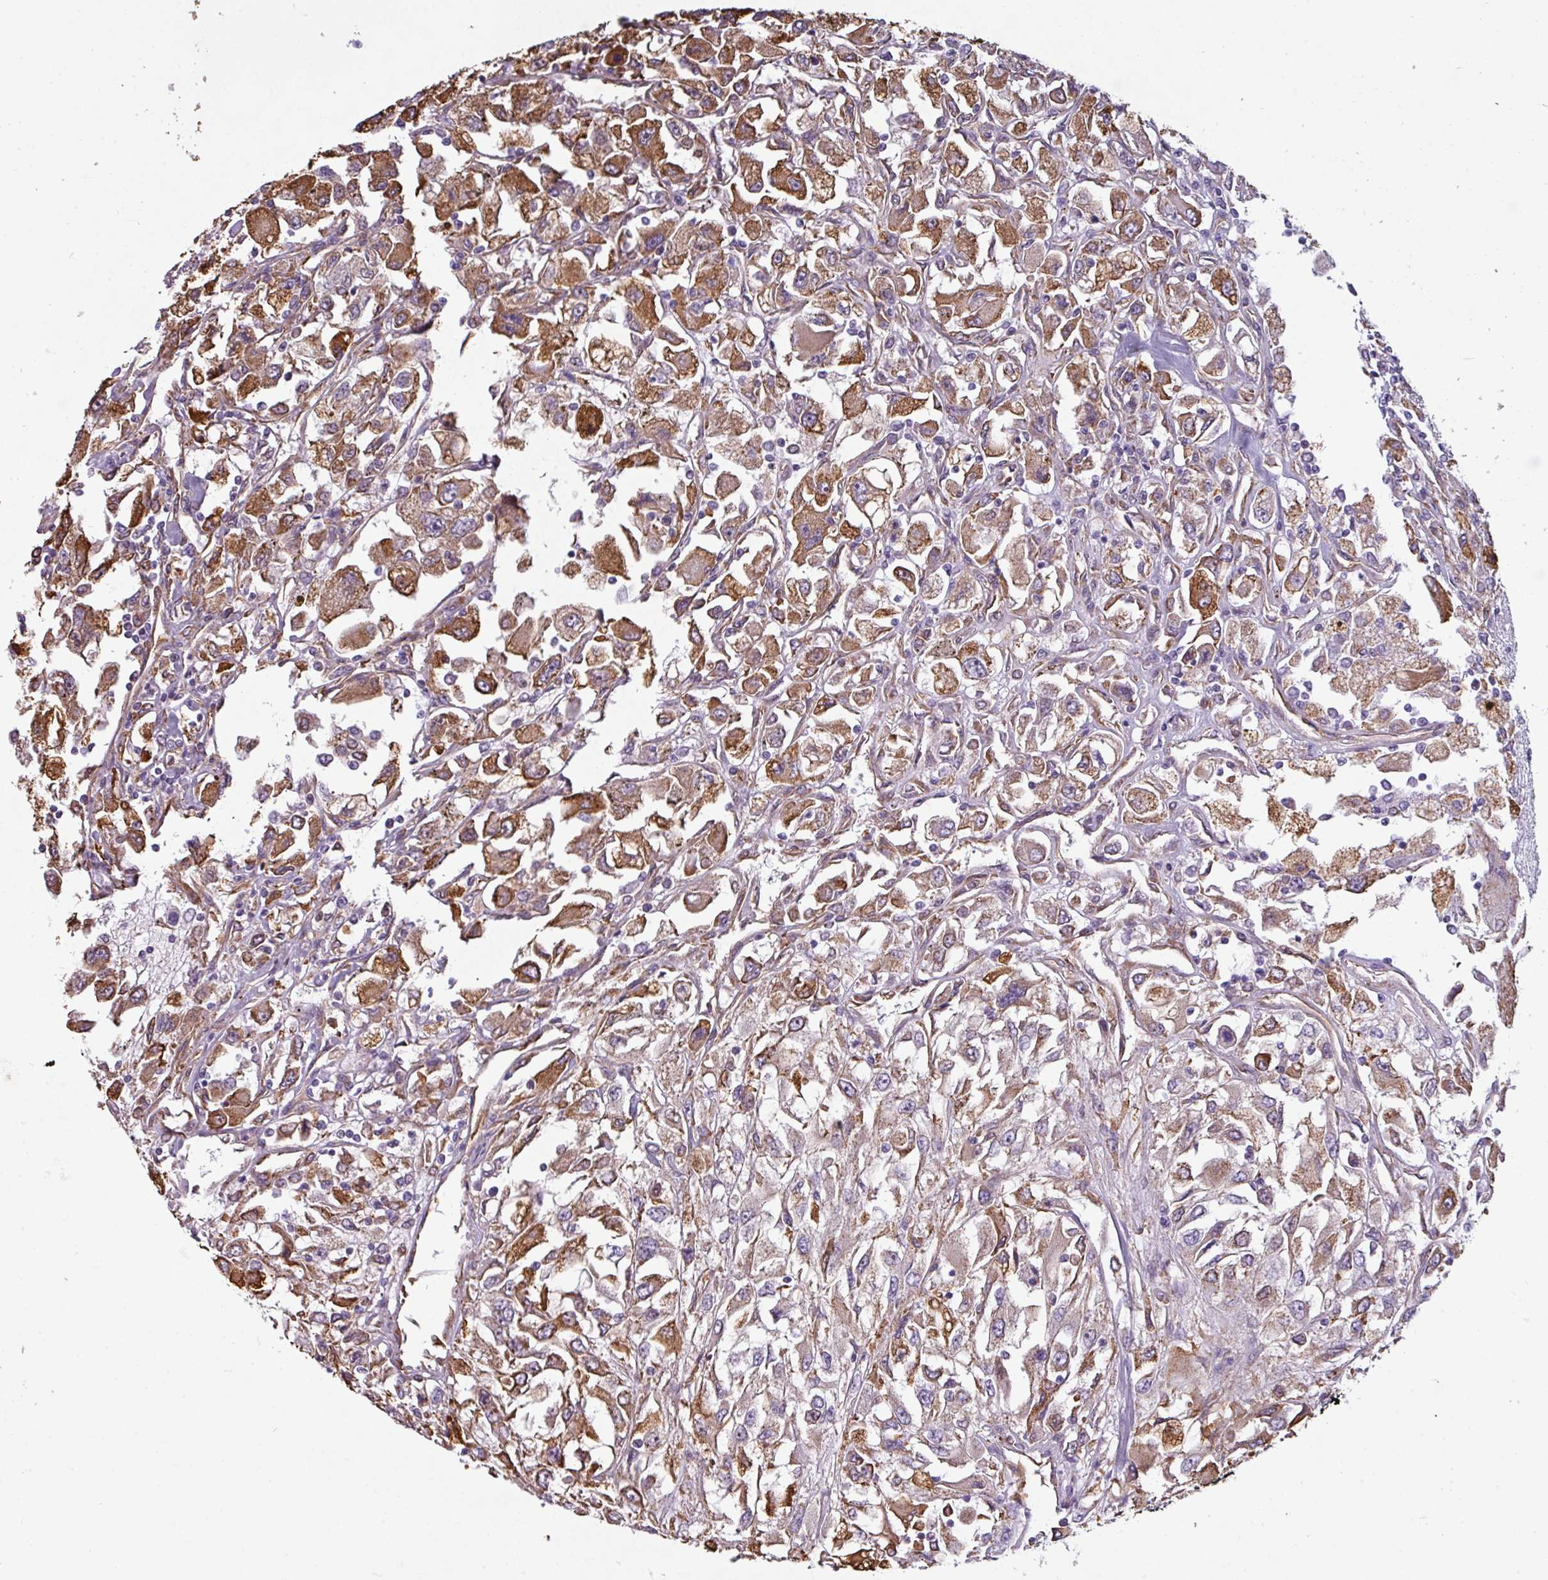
{"staining": {"intensity": "strong", "quantity": ">75%", "location": "cytoplasmic/membranous"}, "tissue": "renal cancer", "cell_type": "Tumor cells", "image_type": "cancer", "snomed": [{"axis": "morphology", "description": "Adenocarcinoma, NOS"}, {"axis": "topography", "description": "Kidney"}], "caption": "Immunohistochemical staining of renal cancer (adenocarcinoma) displays high levels of strong cytoplasmic/membranous protein staining in about >75% of tumor cells. (DAB (3,3'-diaminobenzidine) IHC, brown staining for protein, blue staining for nuclei).", "gene": "BUD23", "patient": {"sex": "female", "age": 52}}